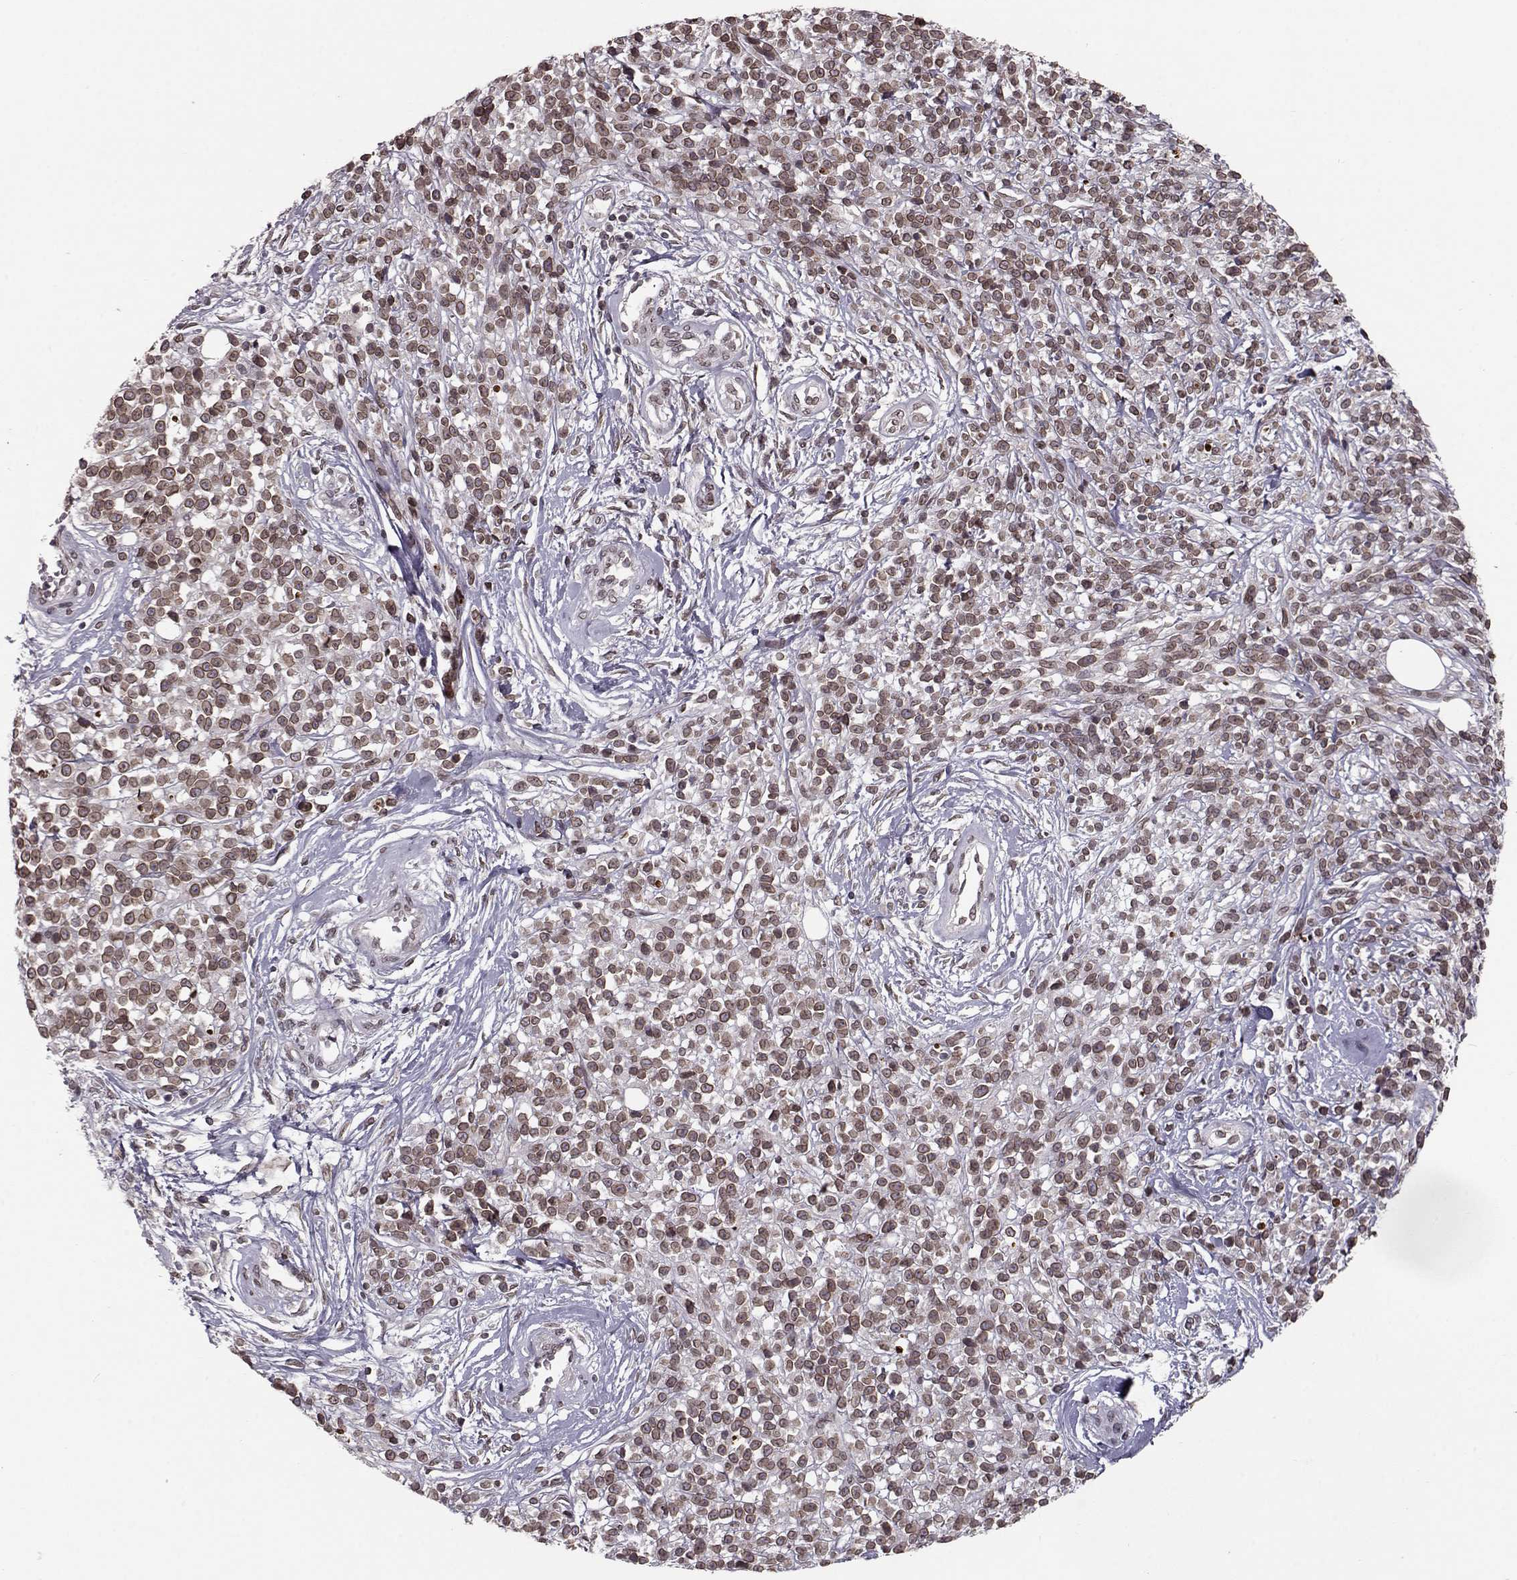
{"staining": {"intensity": "weak", "quantity": ">75%", "location": "cytoplasmic/membranous,nuclear"}, "tissue": "melanoma", "cell_type": "Tumor cells", "image_type": "cancer", "snomed": [{"axis": "morphology", "description": "Malignant melanoma, NOS"}, {"axis": "topography", "description": "Skin"}, {"axis": "topography", "description": "Skin of trunk"}], "caption": "Immunohistochemistry (IHC) of malignant melanoma reveals low levels of weak cytoplasmic/membranous and nuclear staining in about >75% of tumor cells. The staining was performed using DAB to visualize the protein expression in brown, while the nuclei were stained in blue with hematoxylin (Magnification: 20x).", "gene": "NUP37", "patient": {"sex": "male", "age": 74}}